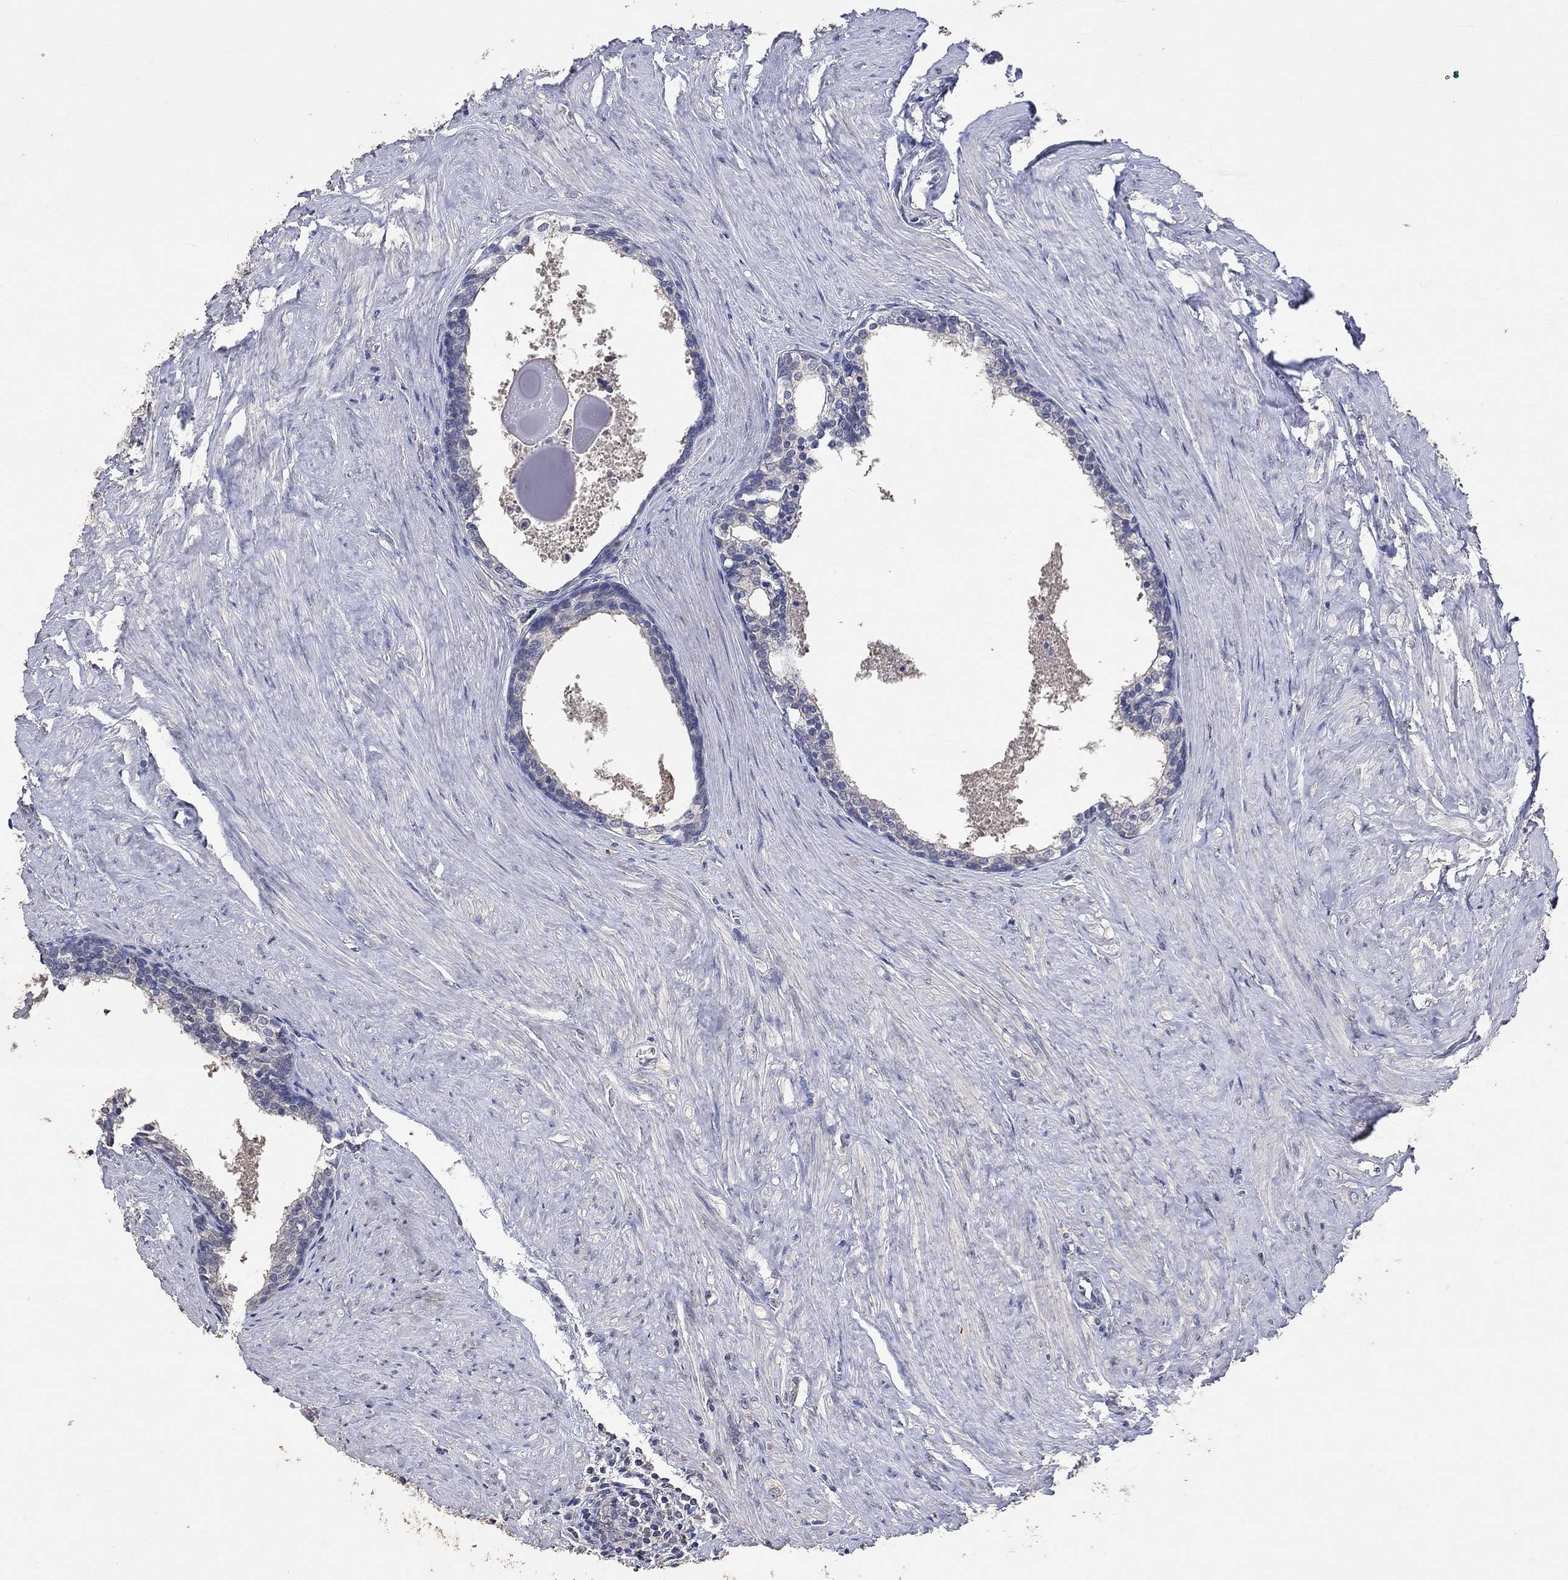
{"staining": {"intensity": "weak", "quantity": "<25%", "location": "cytoplasmic/membranous"}, "tissue": "prostate cancer", "cell_type": "Tumor cells", "image_type": "cancer", "snomed": [{"axis": "morphology", "description": "Adenocarcinoma, NOS"}, {"axis": "topography", "description": "Prostate and seminal vesicle, NOS"}], "caption": "High magnification brightfield microscopy of prostate cancer stained with DAB (brown) and counterstained with hematoxylin (blue): tumor cells show no significant staining.", "gene": "PTPN20", "patient": {"sex": "male", "age": 63}}